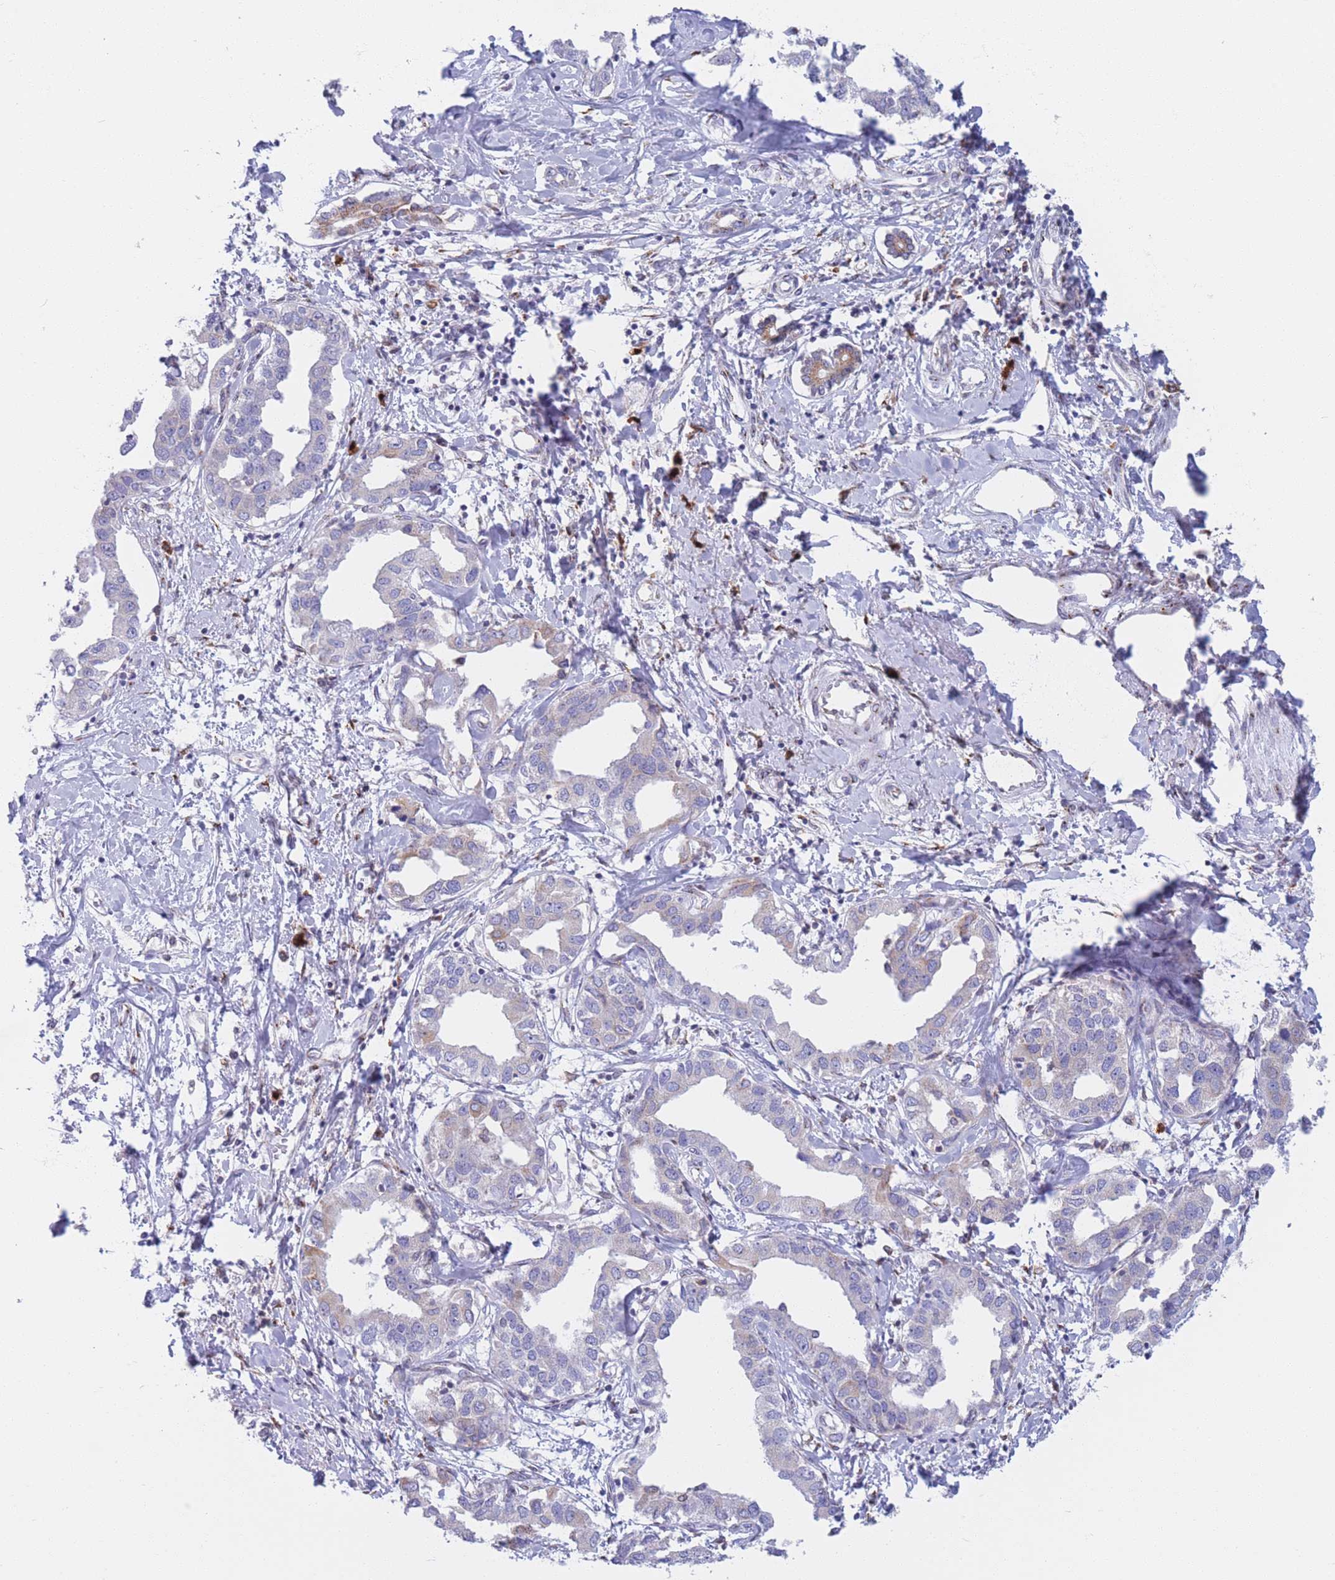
{"staining": {"intensity": "negative", "quantity": "none", "location": "none"}, "tissue": "liver cancer", "cell_type": "Tumor cells", "image_type": "cancer", "snomed": [{"axis": "morphology", "description": "Cholangiocarcinoma"}, {"axis": "topography", "description": "Liver"}], "caption": "A micrograph of human liver cancer is negative for staining in tumor cells.", "gene": "MRPL30", "patient": {"sex": "male", "age": 59}}